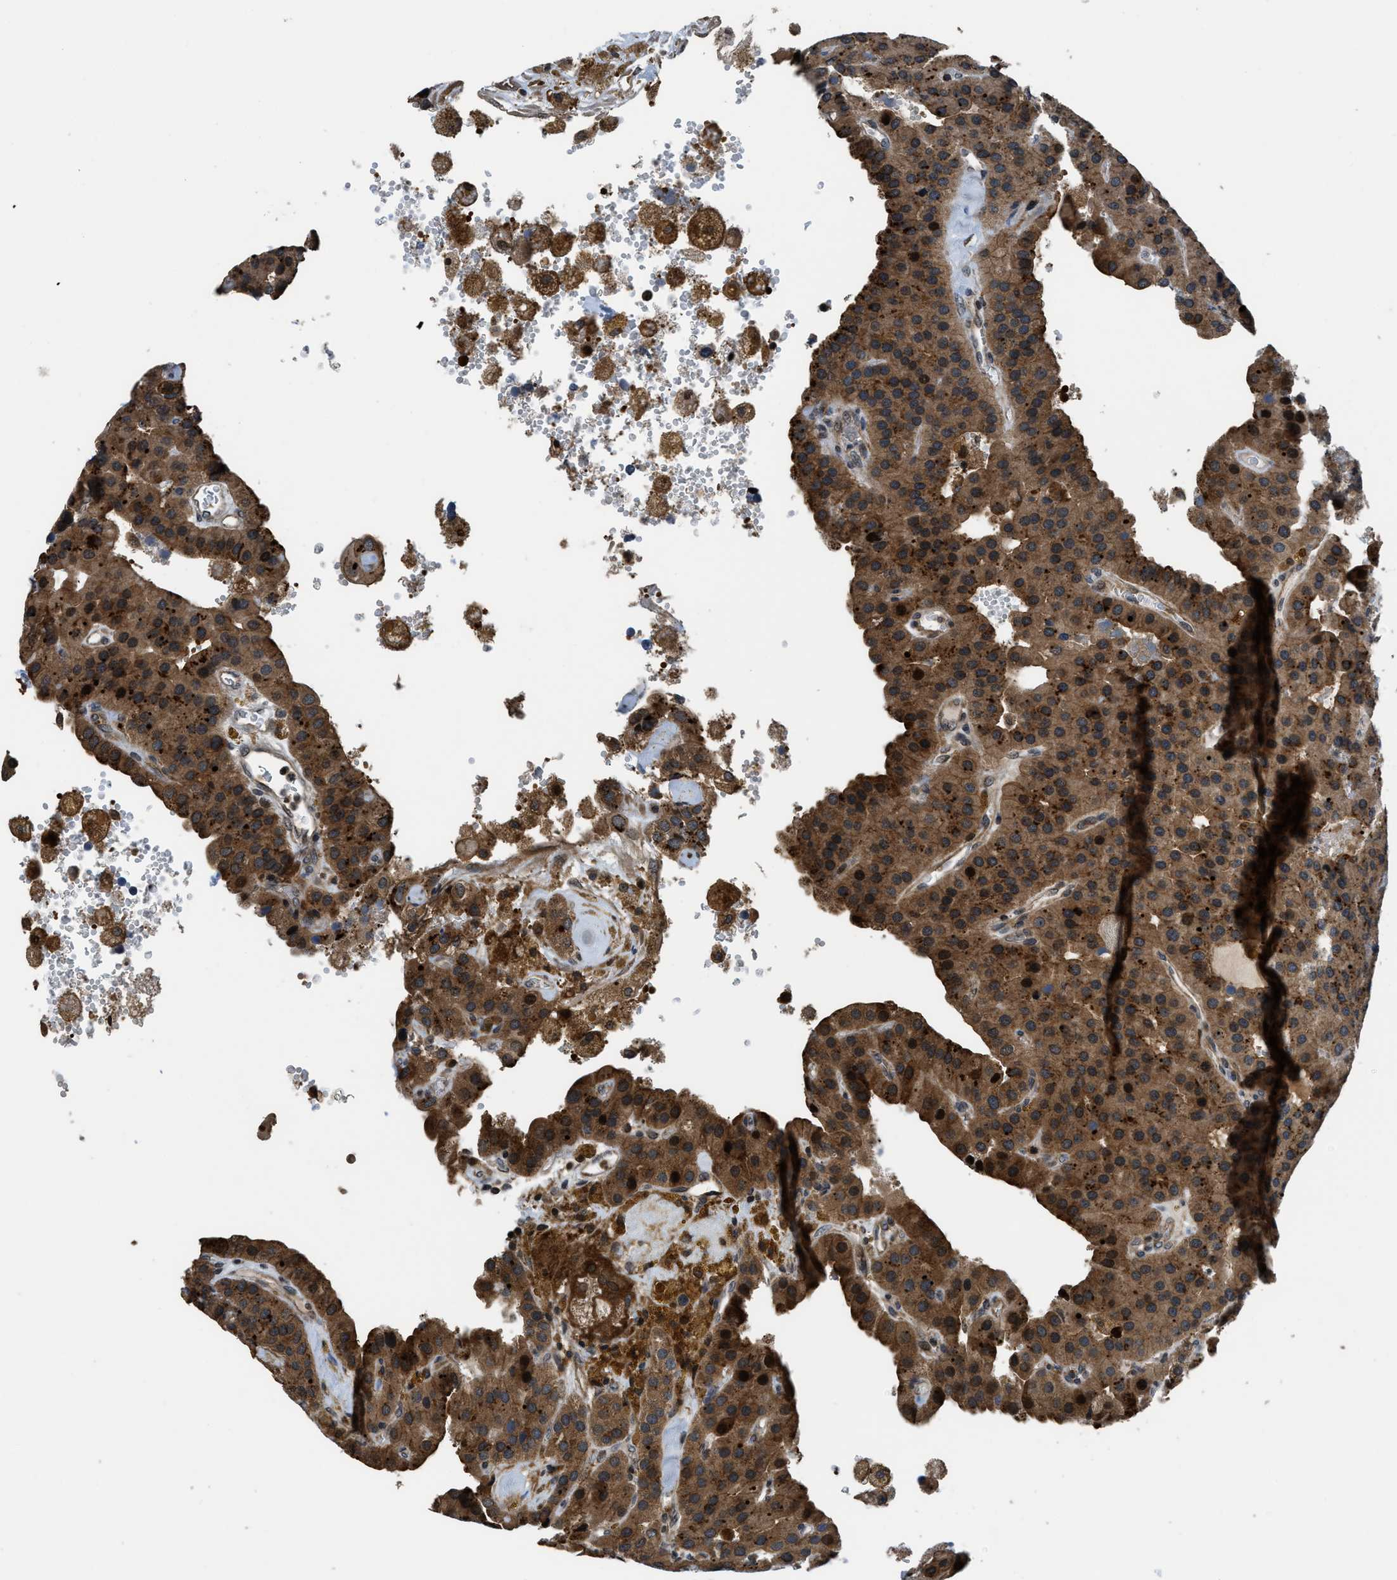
{"staining": {"intensity": "strong", "quantity": ">75%", "location": "cytoplasmic/membranous,nuclear"}, "tissue": "parathyroid gland", "cell_type": "Glandular cells", "image_type": "normal", "snomed": [{"axis": "morphology", "description": "Normal tissue, NOS"}, {"axis": "morphology", "description": "Adenoma, NOS"}, {"axis": "topography", "description": "Parathyroid gland"}], "caption": "Glandular cells reveal high levels of strong cytoplasmic/membranous,nuclear staining in about >75% of cells in unremarkable parathyroid gland.", "gene": "CTBS", "patient": {"sex": "female", "age": 86}}